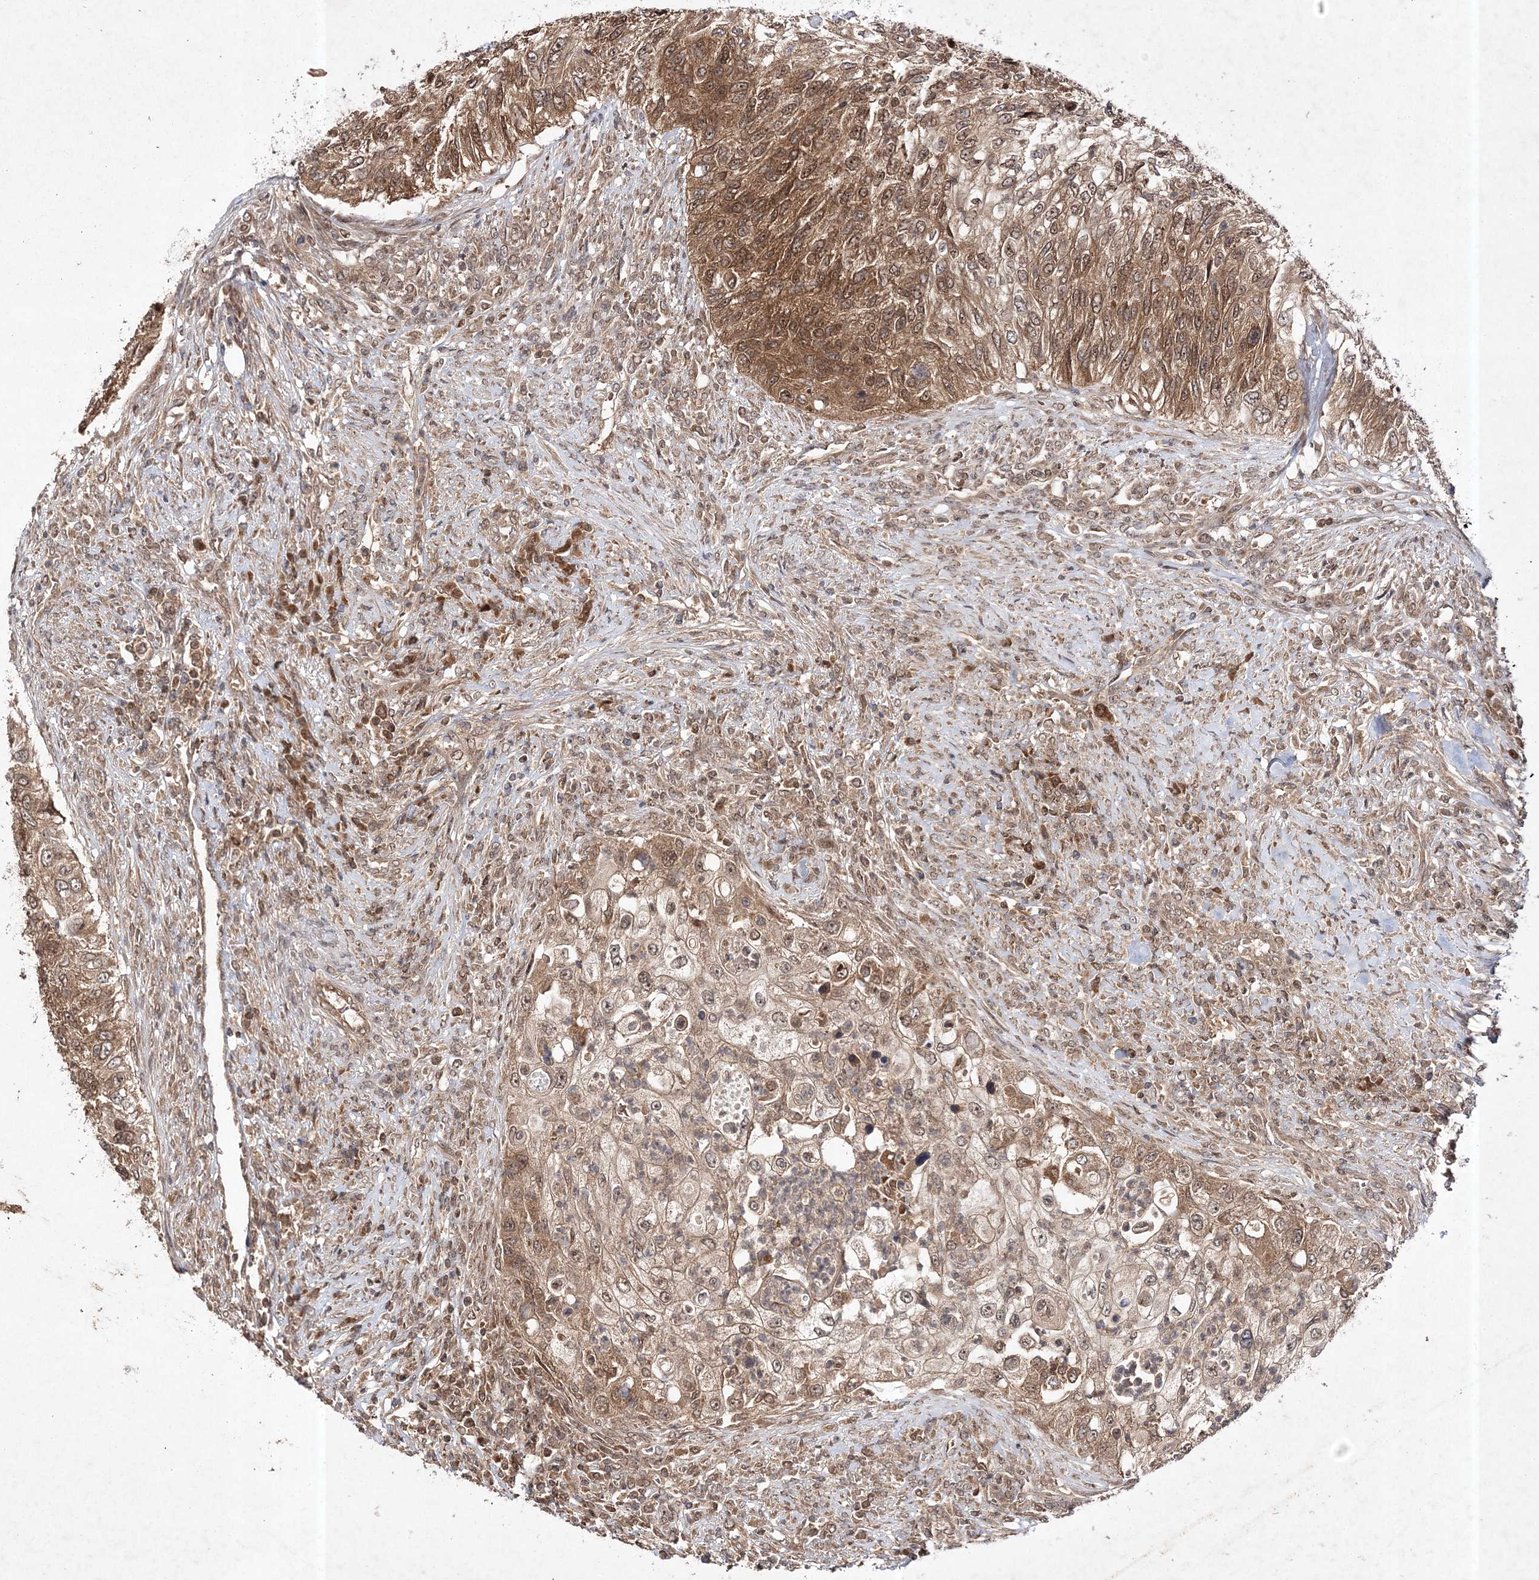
{"staining": {"intensity": "moderate", "quantity": ">75%", "location": "cytoplasmic/membranous,nuclear"}, "tissue": "urothelial cancer", "cell_type": "Tumor cells", "image_type": "cancer", "snomed": [{"axis": "morphology", "description": "Urothelial carcinoma, High grade"}, {"axis": "topography", "description": "Urinary bladder"}], "caption": "Urothelial cancer stained for a protein (brown) reveals moderate cytoplasmic/membranous and nuclear positive positivity in approximately >75% of tumor cells.", "gene": "NIF3L1", "patient": {"sex": "female", "age": 60}}